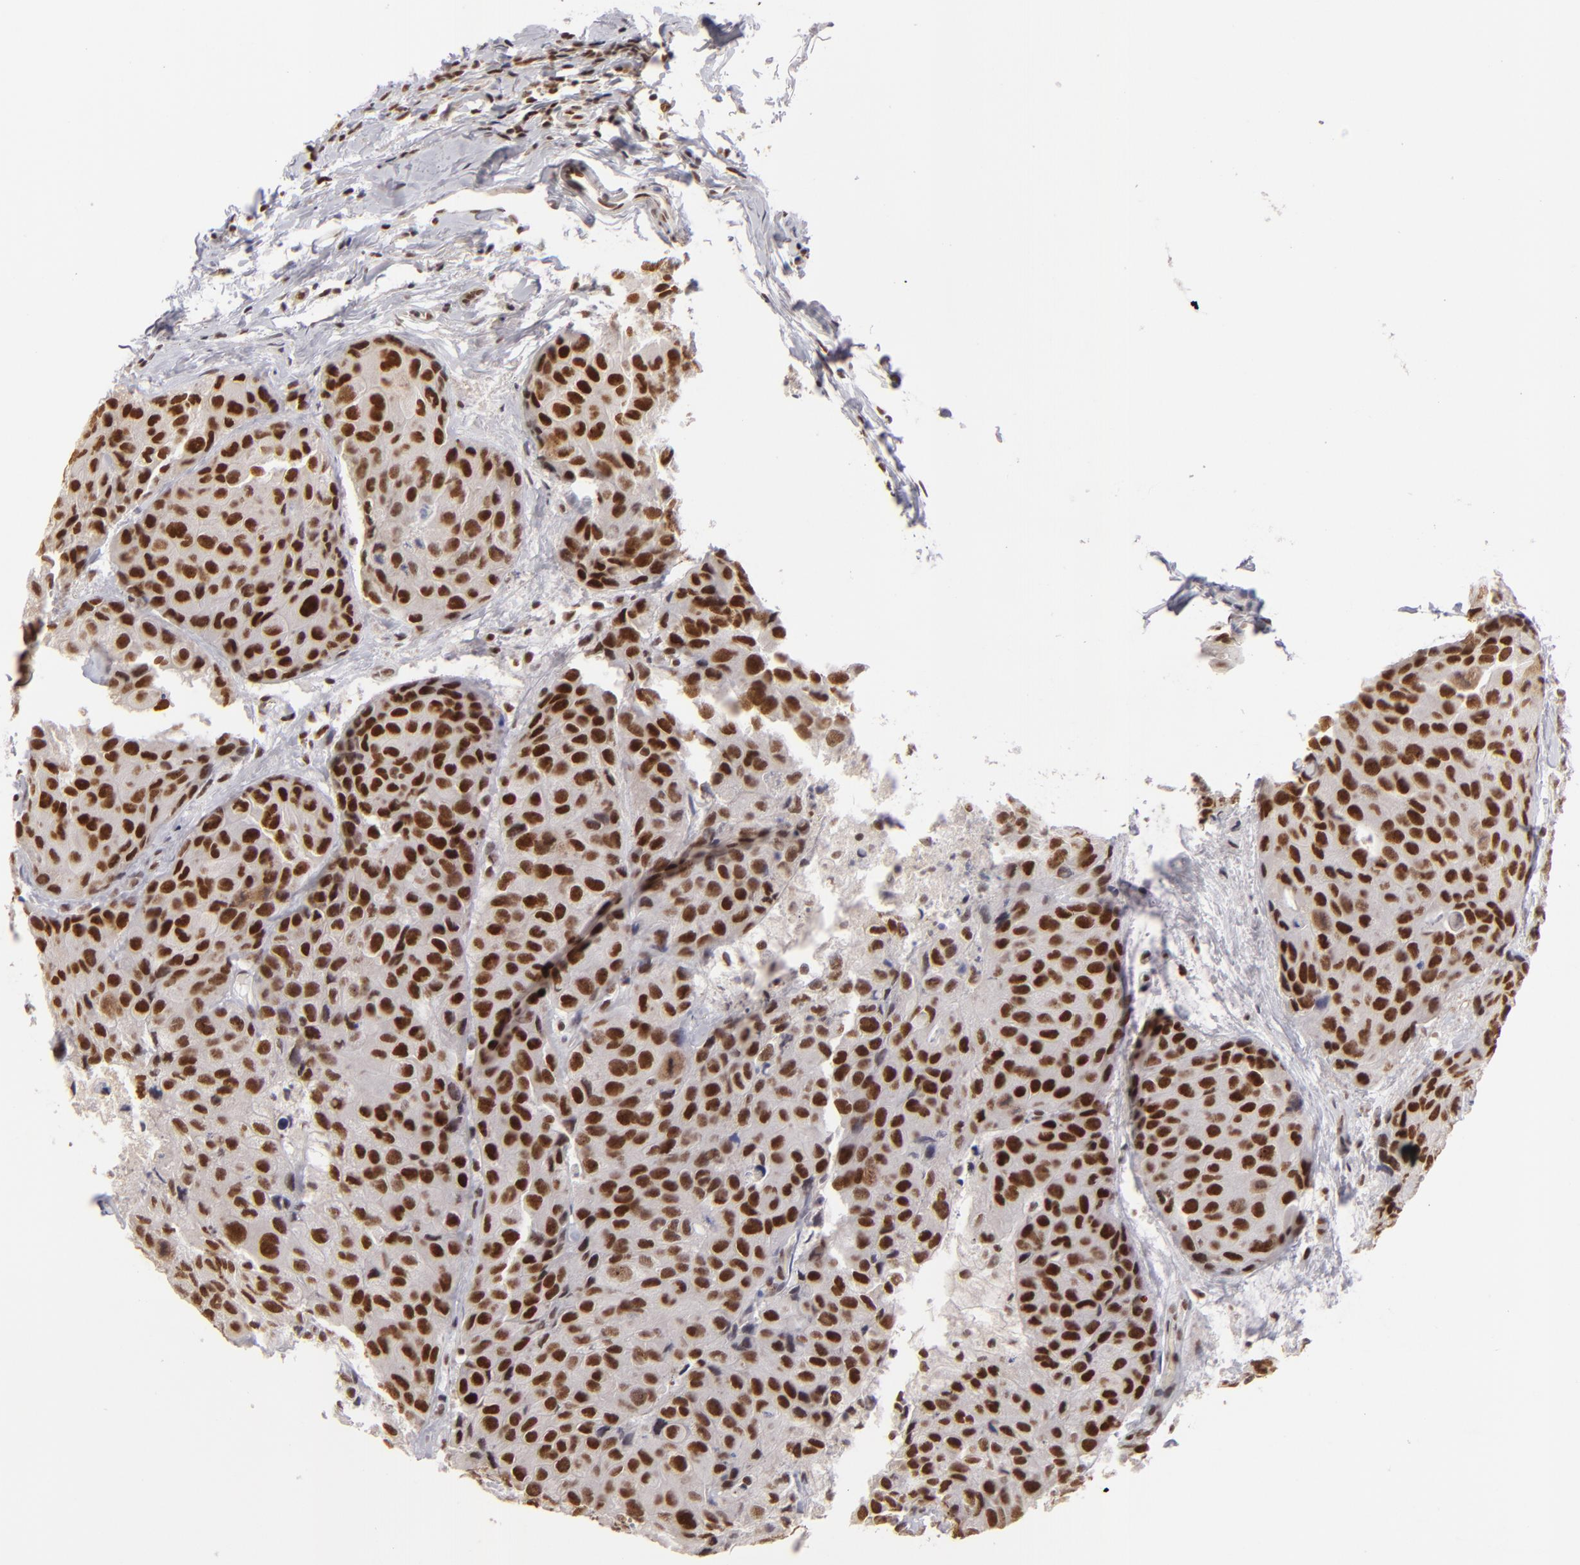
{"staining": {"intensity": "strong", "quantity": ">75%", "location": "nuclear"}, "tissue": "breast cancer", "cell_type": "Tumor cells", "image_type": "cancer", "snomed": [{"axis": "morphology", "description": "Duct carcinoma"}, {"axis": "topography", "description": "Breast"}], "caption": "An immunohistochemistry photomicrograph of neoplastic tissue is shown. Protein staining in brown highlights strong nuclear positivity in breast cancer (invasive ductal carcinoma) within tumor cells.", "gene": "DAXX", "patient": {"sex": "female", "age": 68}}